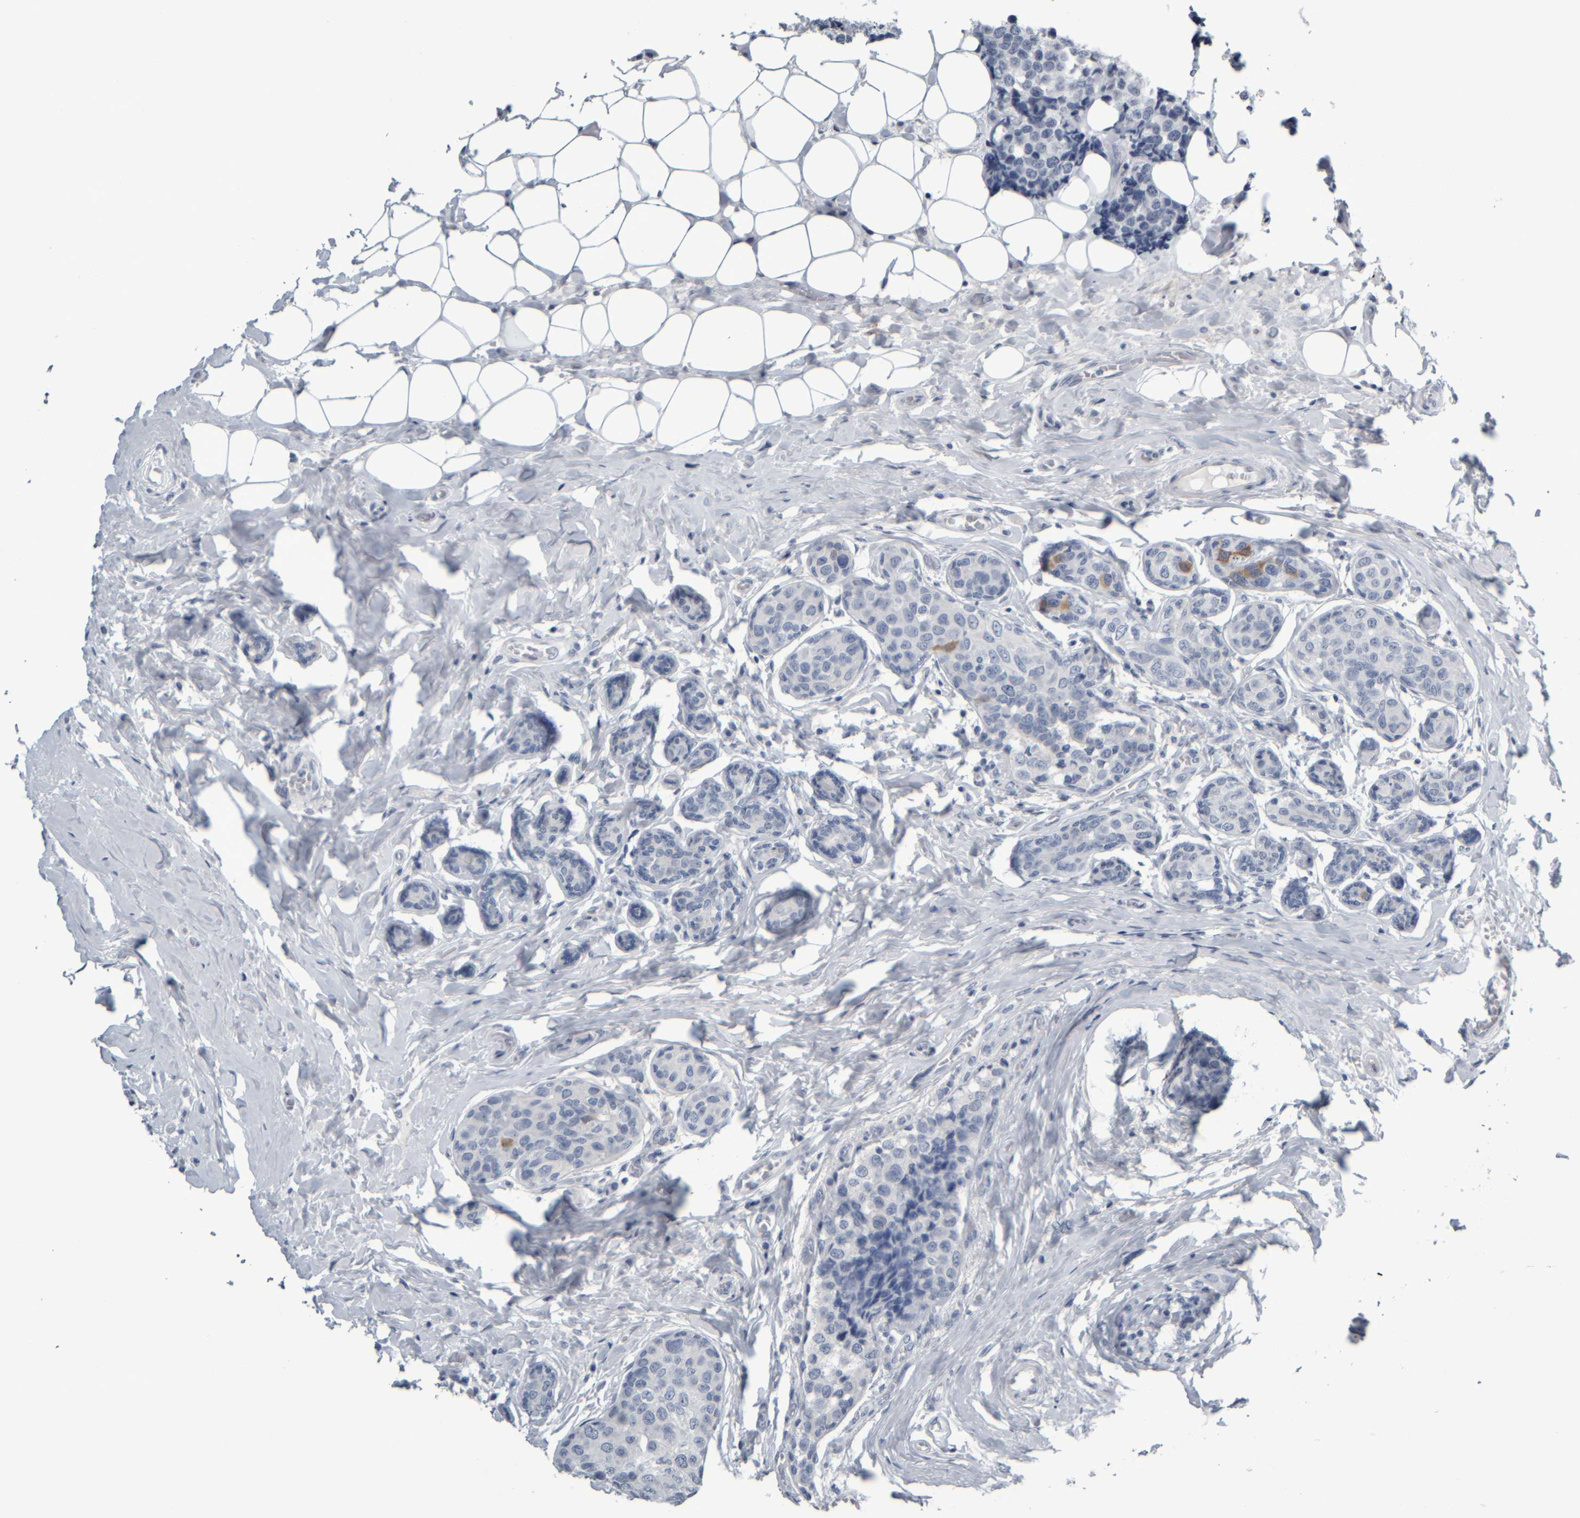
{"staining": {"intensity": "negative", "quantity": "none", "location": "none"}, "tissue": "breast cancer", "cell_type": "Tumor cells", "image_type": "cancer", "snomed": [{"axis": "morphology", "description": "Normal tissue, NOS"}, {"axis": "morphology", "description": "Duct carcinoma"}, {"axis": "topography", "description": "Breast"}], "caption": "DAB immunohistochemical staining of human invasive ductal carcinoma (breast) exhibits no significant positivity in tumor cells. The staining was performed using DAB (3,3'-diaminobenzidine) to visualize the protein expression in brown, while the nuclei were stained in blue with hematoxylin (Magnification: 20x).", "gene": "COL14A1", "patient": {"sex": "female", "age": 43}}